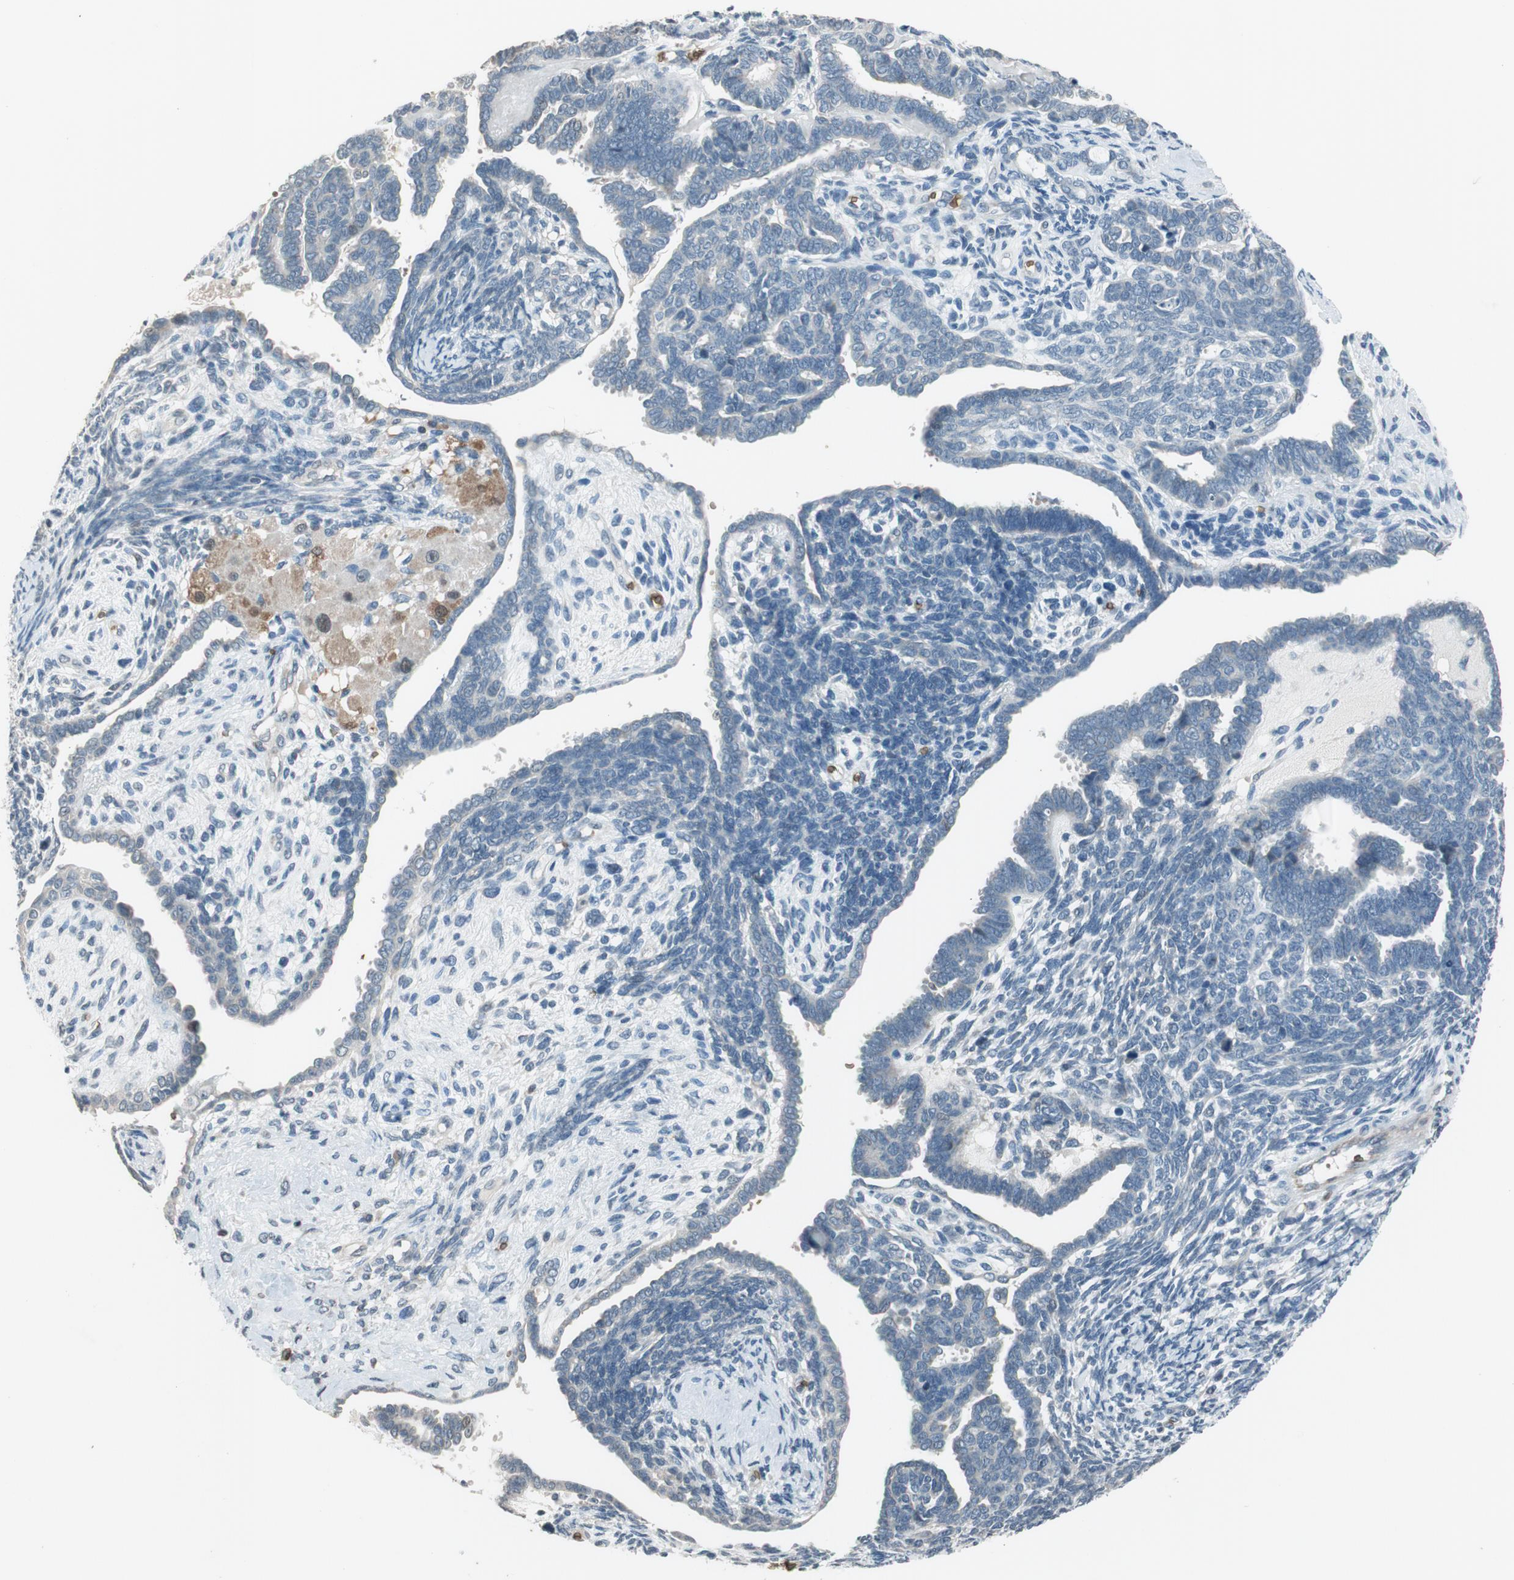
{"staining": {"intensity": "negative", "quantity": "none", "location": "none"}, "tissue": "endometrial cancer", "cell_type": "Tumor cells", "image_type": "cancer", "snomed": [{"axis": "morphology", "description": "Neoplasm, malignant, NOS"}, {"axis": "topography", "description": "Endometrium"}], "caption": "Protein analysis of endometrial malignant neoplasm demonstrates no significant expression in tumor cells.", "gene": "GYPC", "patient": {"sex": "female", "age": 74}}